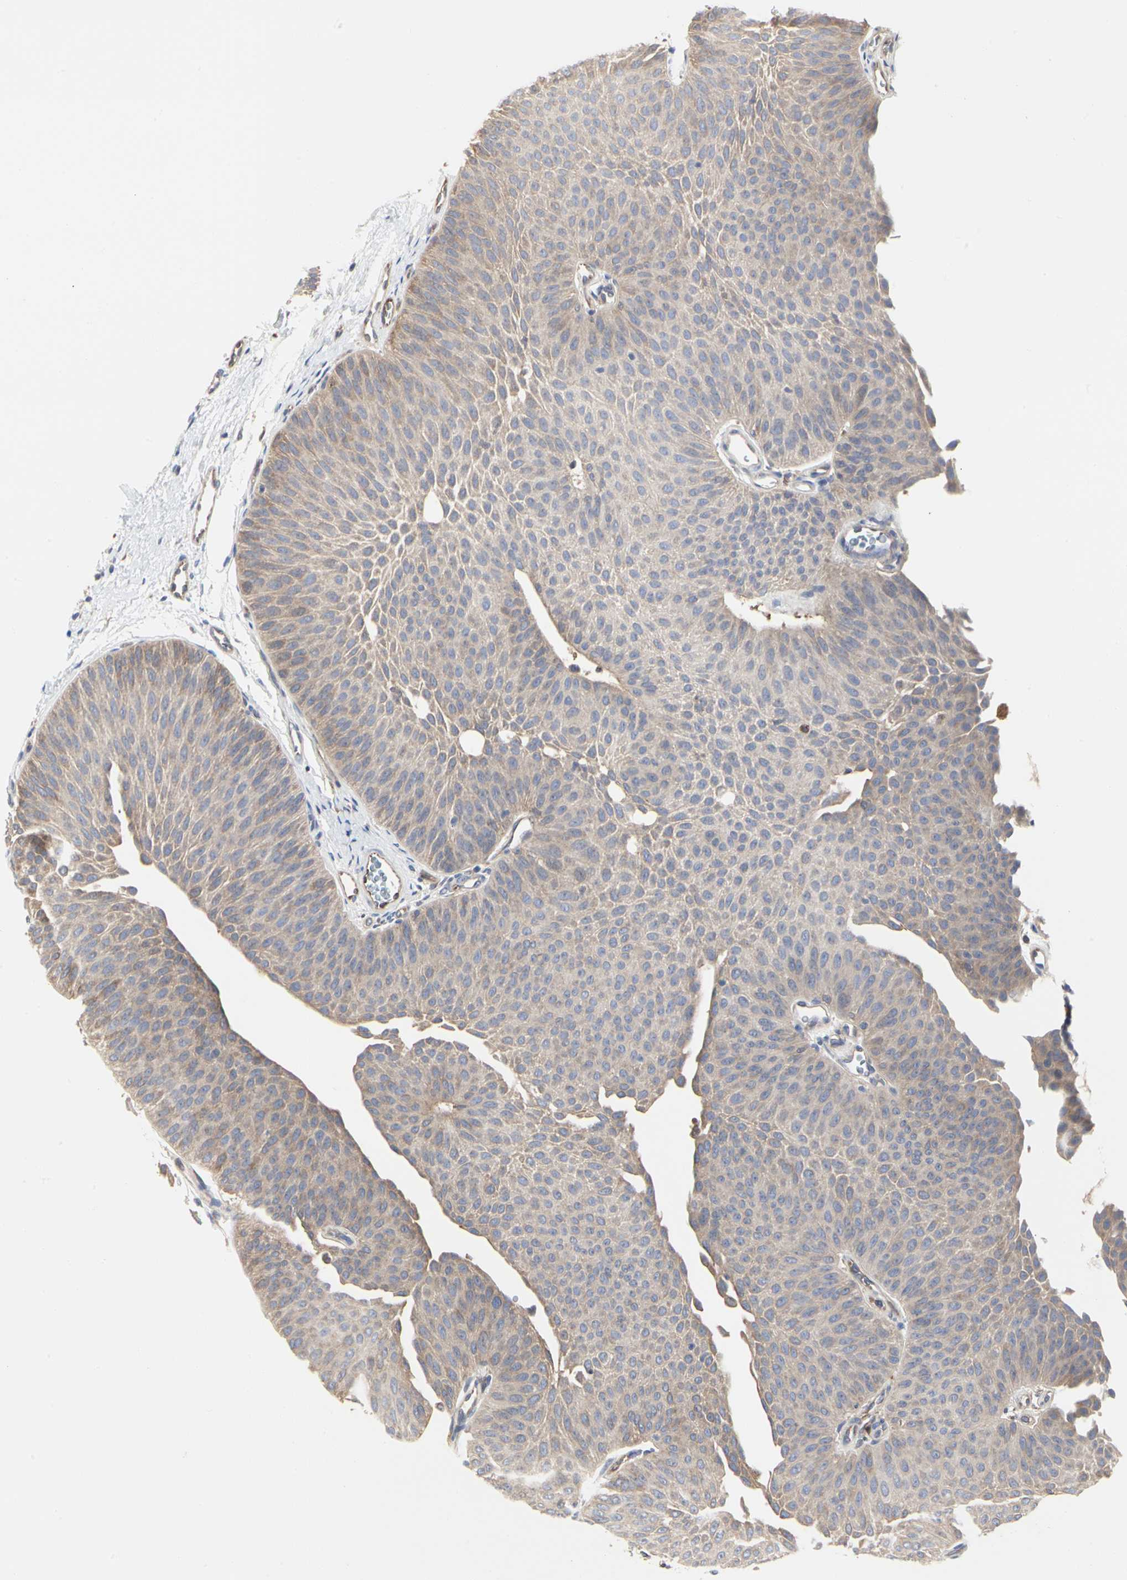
{"staining": {"intensity": "moderate", "quantity": ">75%", "location": "cytoplasmic/membranous"}, "tissue": "urothelial cancer", "cell_type": "Tumor cells", "image_type": "cancer", "snomed": [{"axis": "morphology", "description": "Urothelial carcinoma, Low grade"}, {"axis": "topography", "description": "Urinary bladder"}], "caption": "Immunohistochemistry (DAB (3,3'-diaminobenzidine)) staining of human urothelial cancer demonstrates moderate cytoplasmic/membranous protein expression in about >75% of tumor cells.", "gene": "C3orf52", "patient": {"sex": "female", "age": 60}}